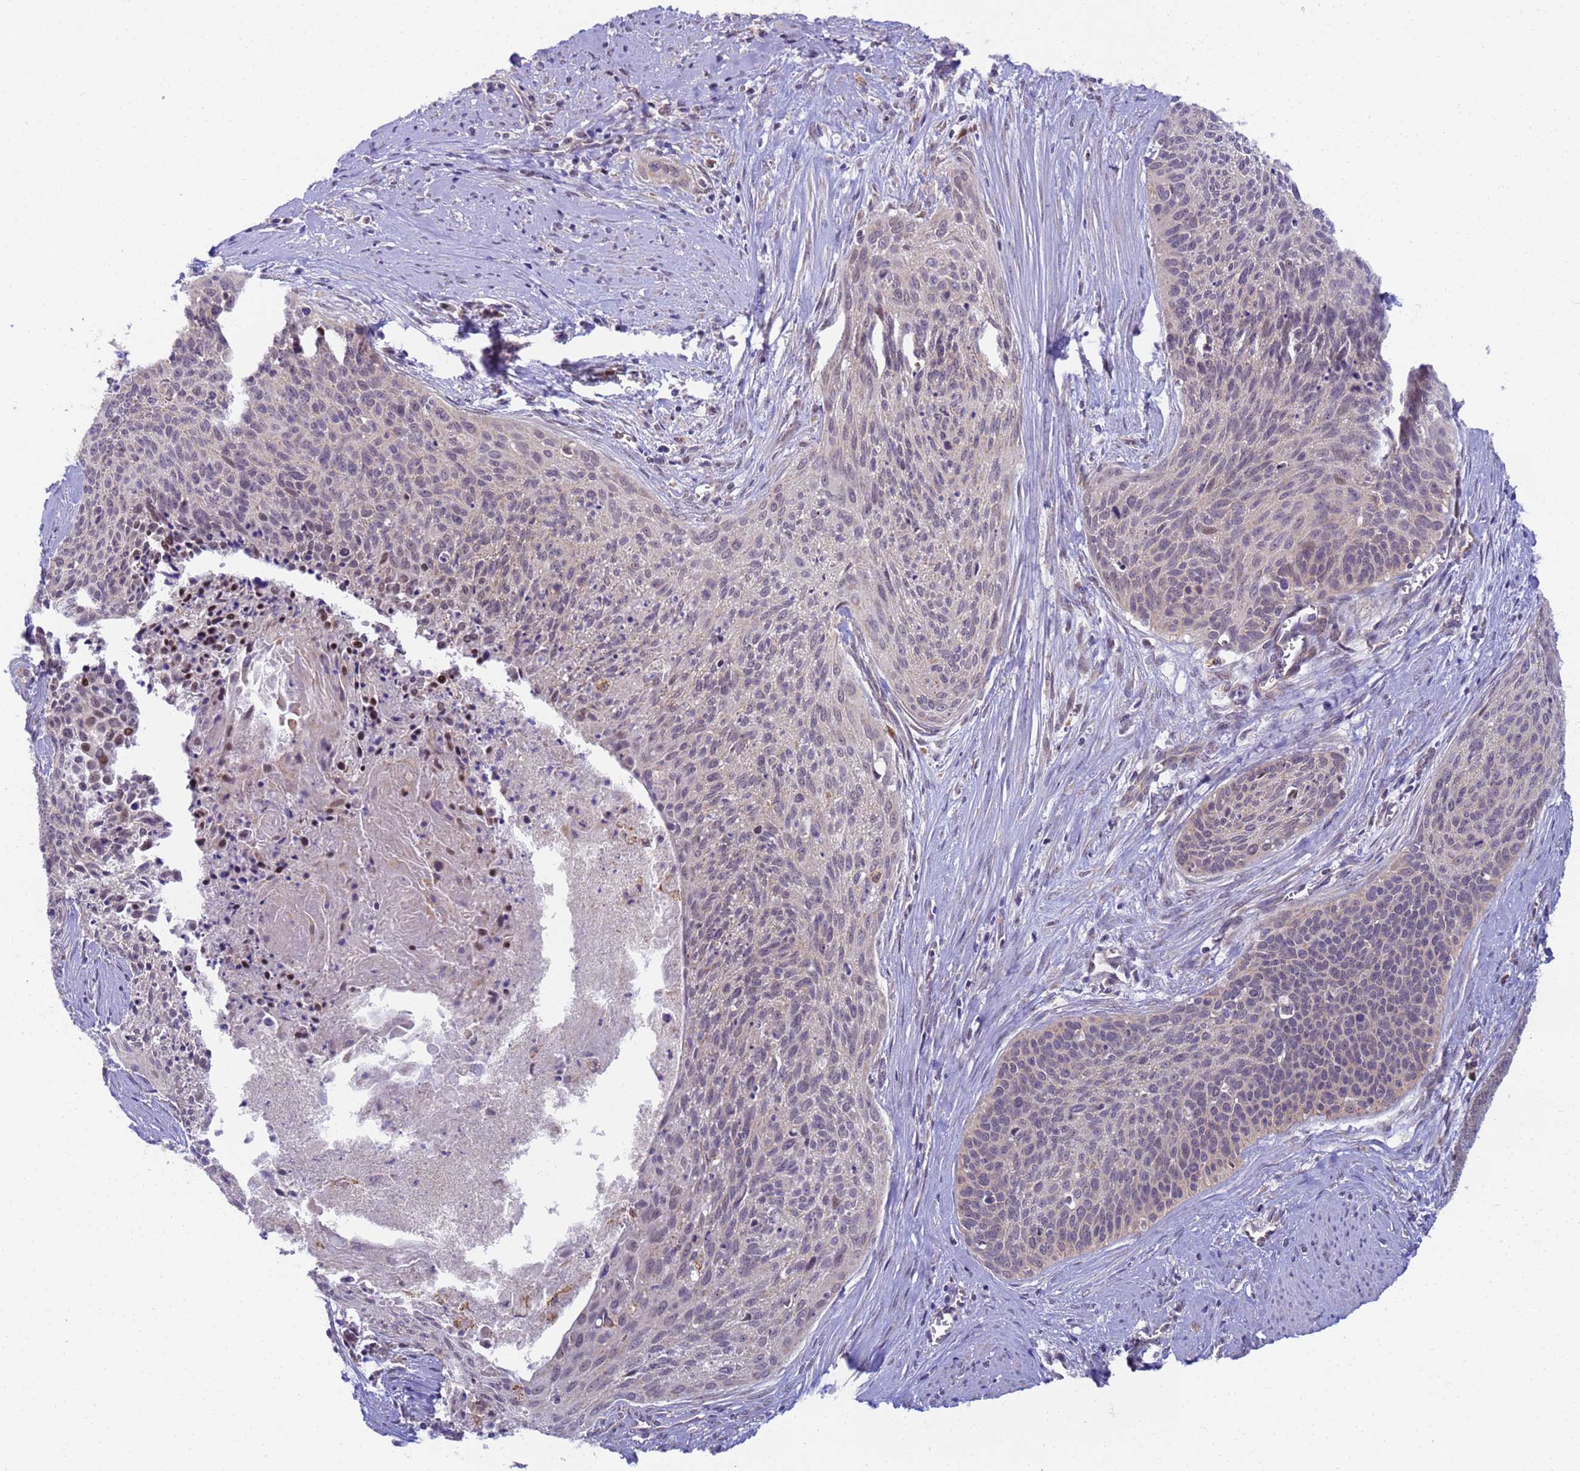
{"staining": {"intensity": "weak", "quantity": "25%-75%", "location": "nuclear"}, "tissue": "cervical cancer", "cell_type": "Tumor cells", "image_type": "cancer", "snomed": [{"axis": "morphology", "description": "Squamous cell carcinoma, NOS"}, {"axis": "topography", "description": "Cervix"}], "caption": "Human cervical squamous cell carcinoma stained for a protein (brown) exhibits weak nuclear positive staining in approximately 25%-75% of tumor cells.", "gene": "RAPGEF3", "patient": {"sex": "female", "age": 55}}